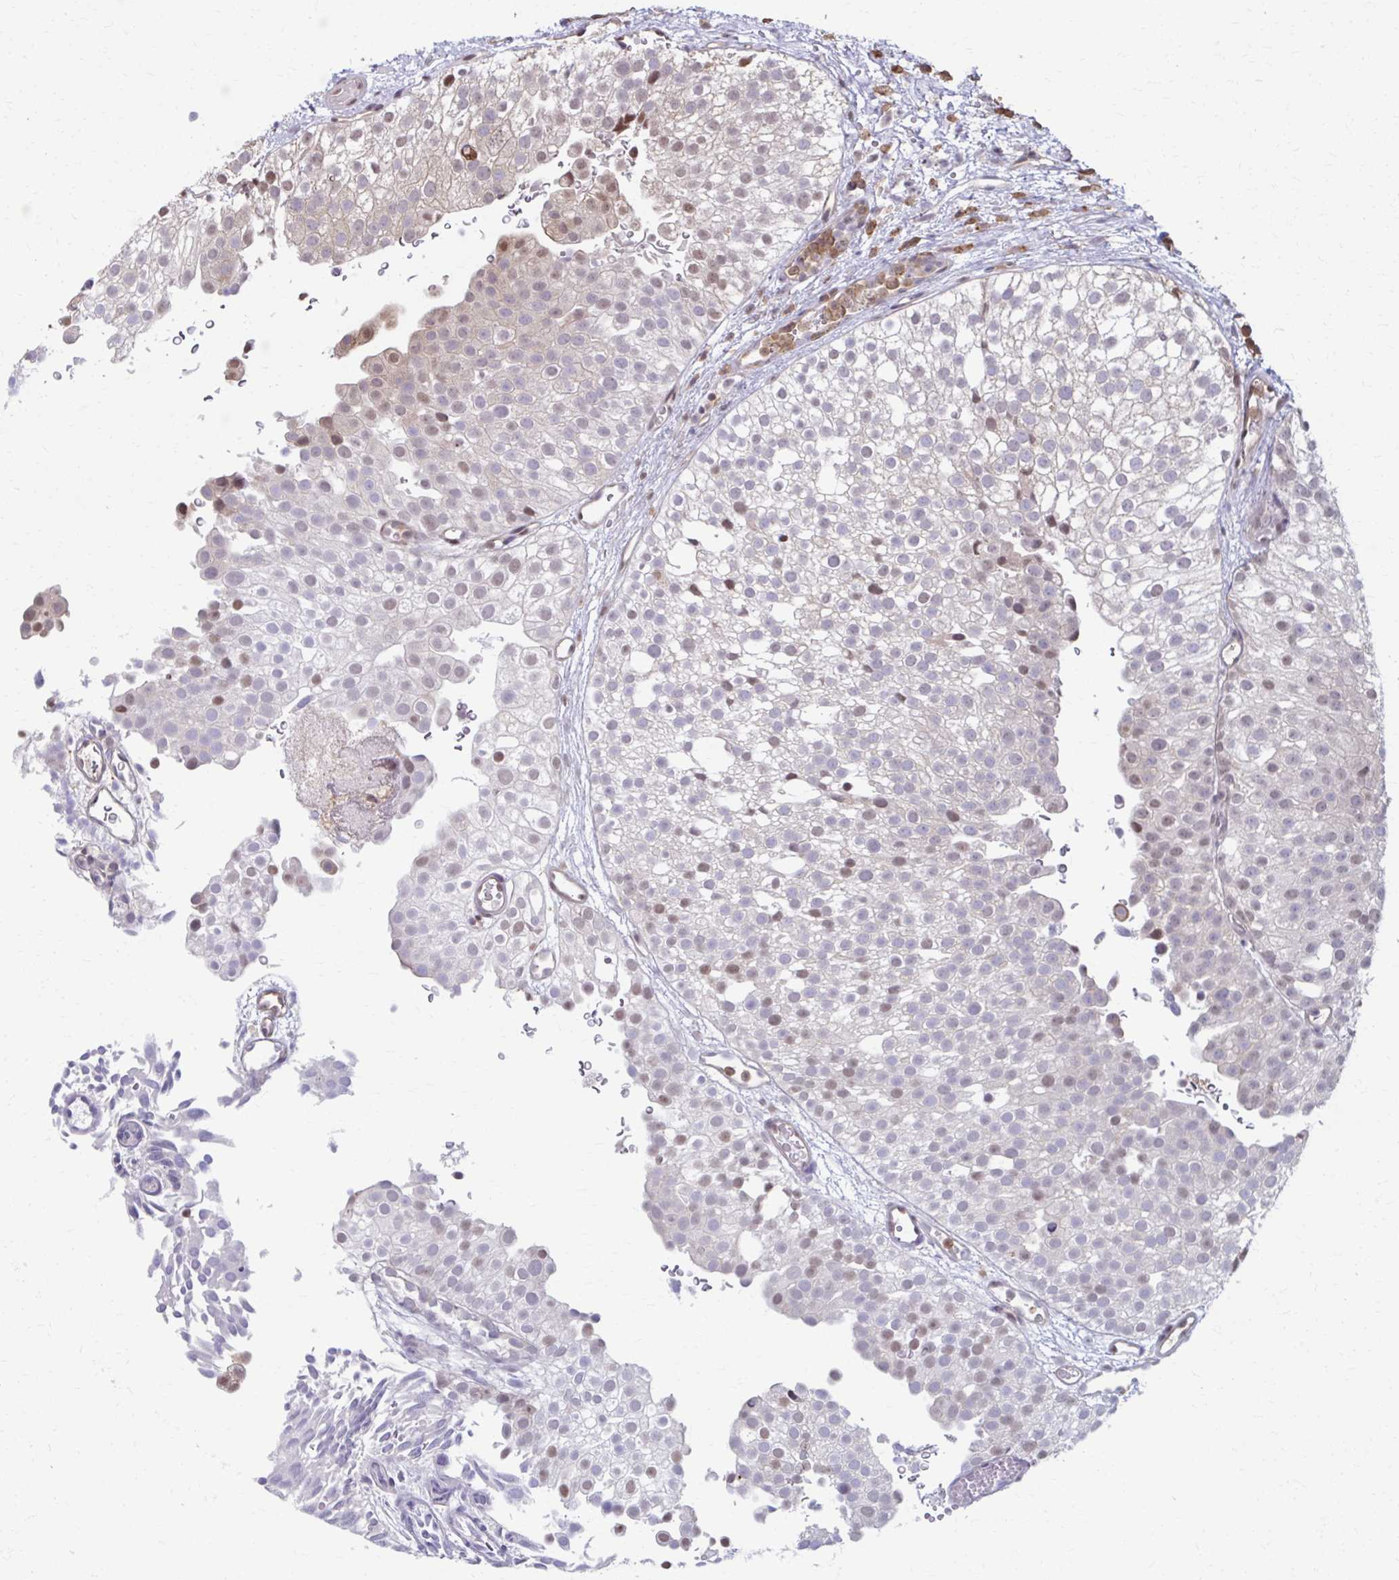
{"staining": {"intensity": "moderate", "quantity": "<25%", "location": "nuclear"}, "tissue": "urothelial cancer", "cell_type": "Tumor cells", "image_type": "cancer", "snomed": [{"axis": "morphology", "description": "Urothelial carcinoma, Low grade"}, {"axis": "topography", "description": "Urinary bladder"}], "caption": "Human low-grade urothelial carcinoma stained with a protein marker exhibits moderate staining in tumor cells.", "gene": "ING4", "patient": {"sex": "male", "age": 78}}